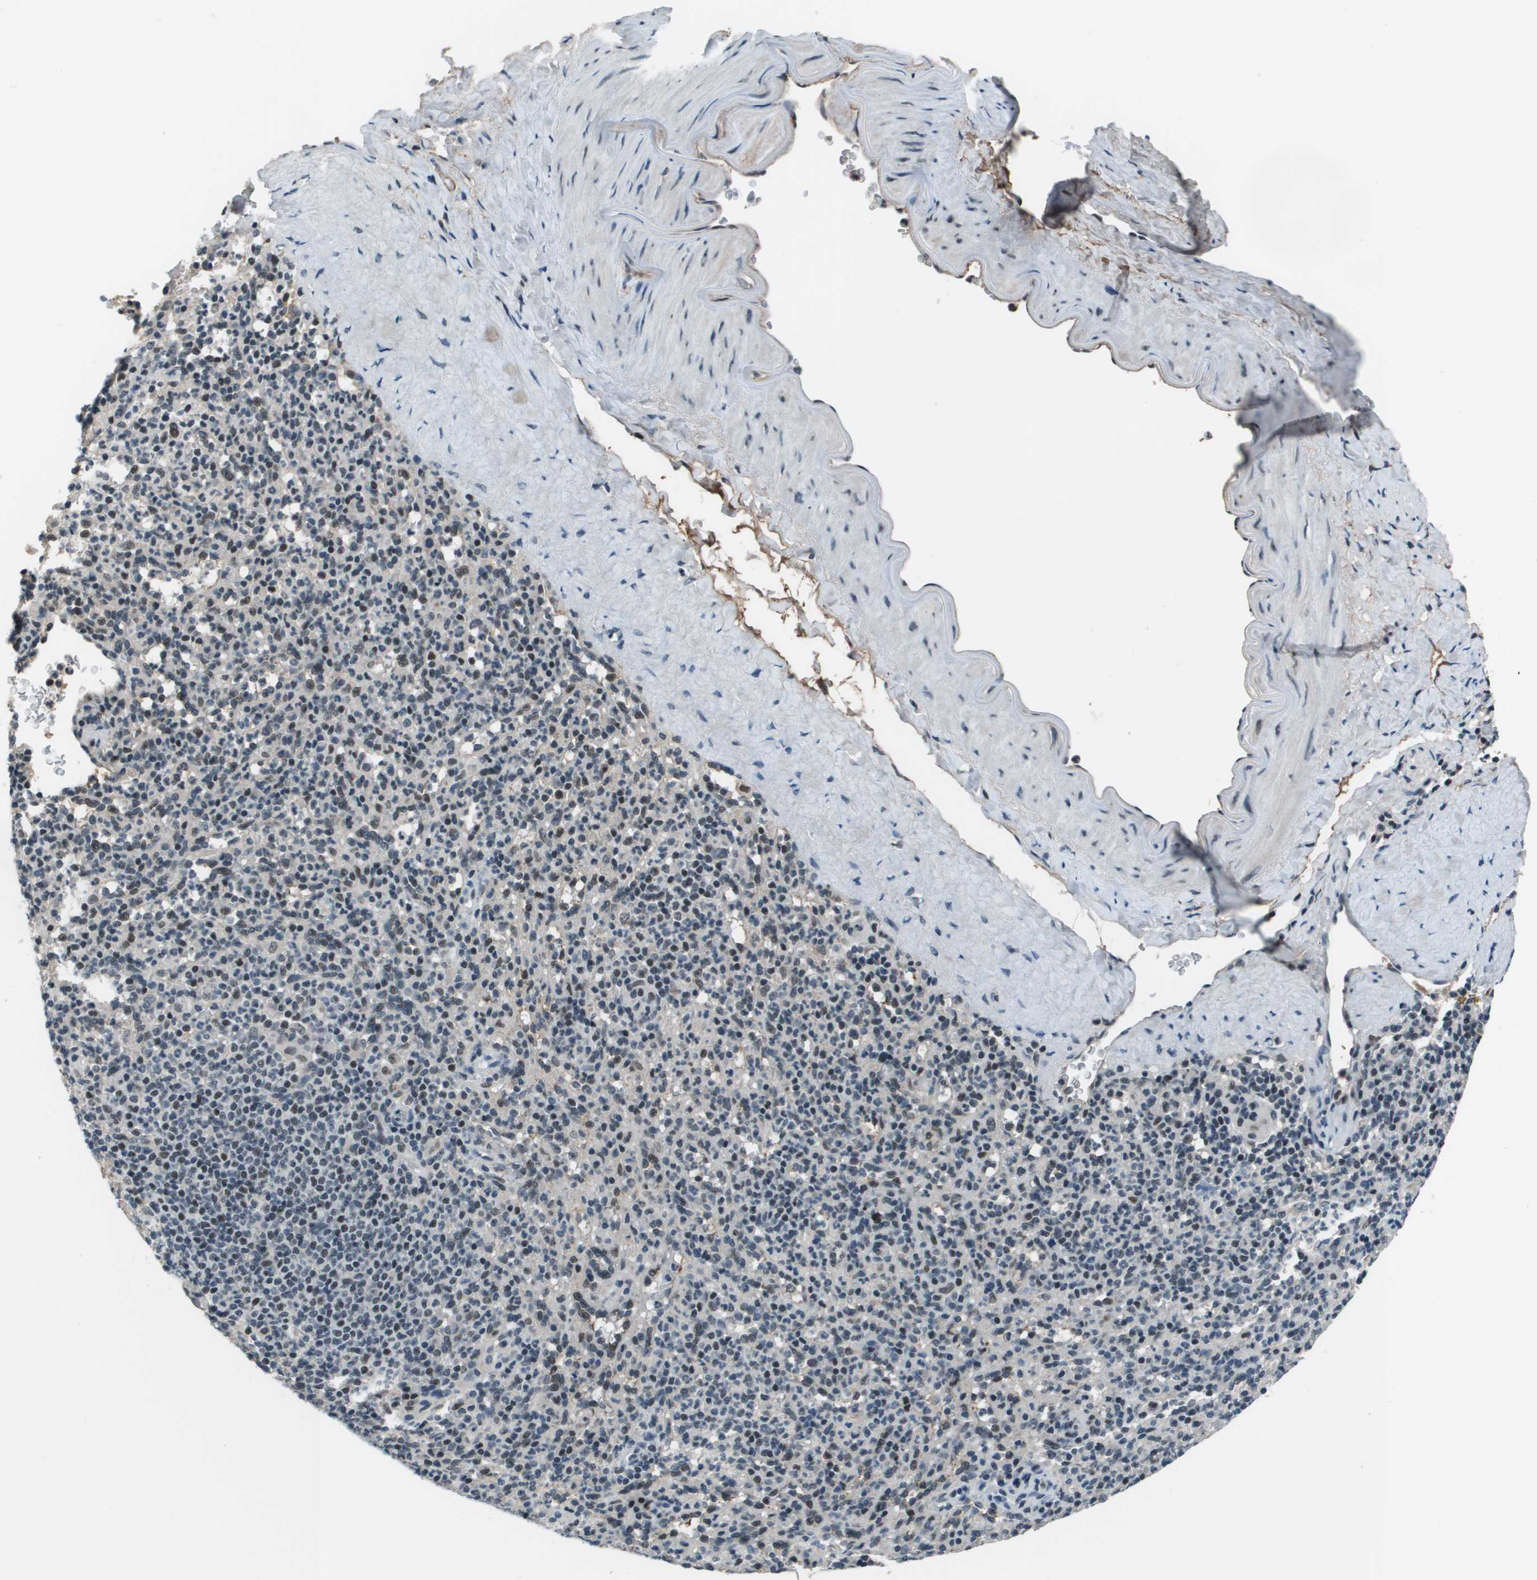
{"staining": {"intensity": "weak", "quantity": "25%-75%", "location": "nuclear"}, "tissue": "spleen", "cell_type": "Cells in red pulp", "image_type": "normal", "snomed": [{"axis": "morphology", "description": "Normal tissue, NOS"}, {"axis": "topography", "description": "Spleen"}], "caption": "Immunohistochemistry (DAB) staining of benign human spleen reveals weak nuclear protein staining in about 25%-75% of cells in red pulp. (Stains: DAB in brown, nuclei in blue, Microscopy: brightfield microscopy at high magnification).", "gene": "THRAP3", "patient": {"sex": "male", "age": 36}}